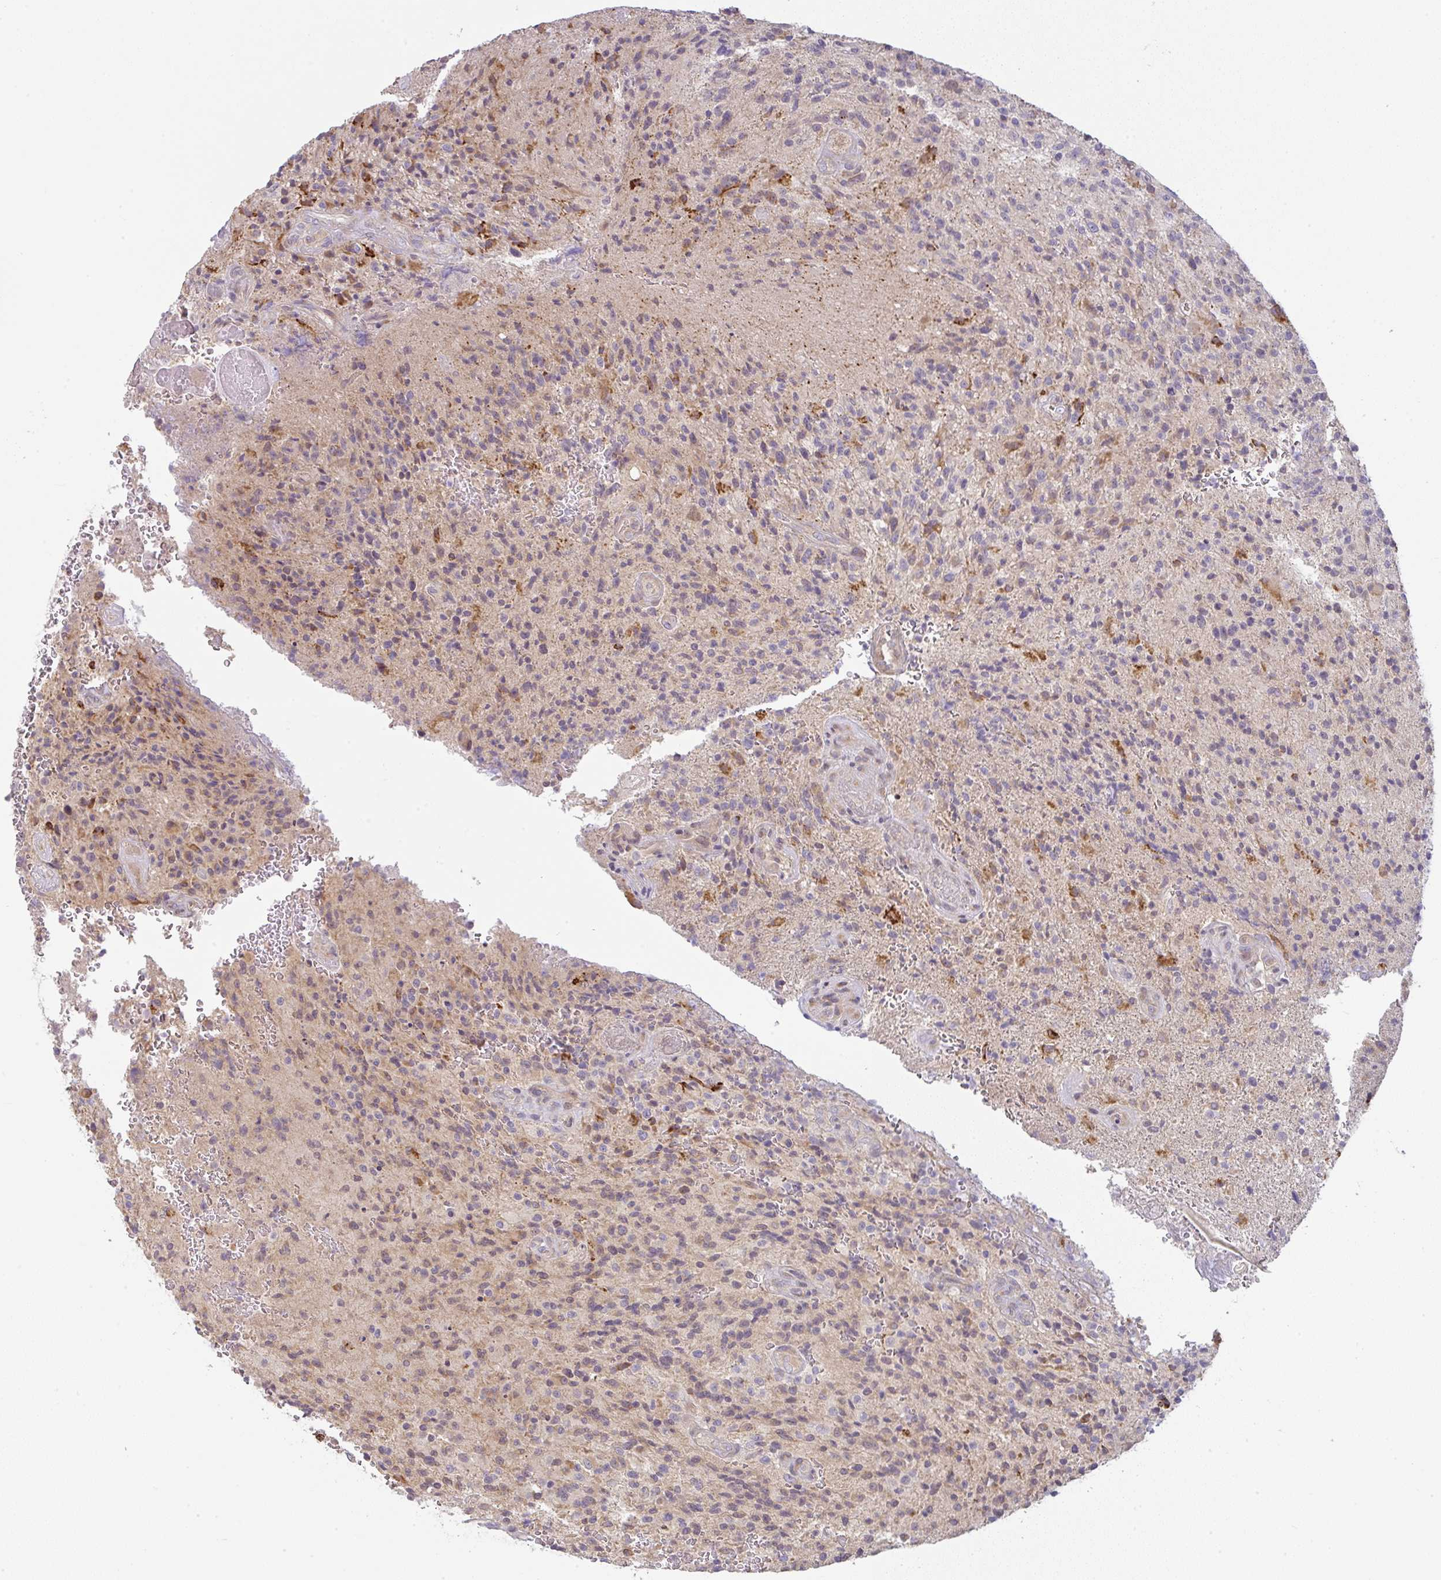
{"staining": {"intensity": "moderate", "quantity": "<25%", "location": "cytoplasmic/membranous"}, "tissue": "glioma", "cell_type": "Tumor cells", "image_type": "cancer", "snomed": [{"axis": "morphology", "description": "Normal tissue, NOS"}, {"axis": "morphology", "description": "Glioma, malignant, High grade"}, {"axis": "topography", "description": "Cerebral cortex"}], "caption": "Protein staining of malignant high-grade glioma tissue reveals moderate cytoplasmic/membranous expression in about <25% of tumor cells.", "gene": "MOB1A", "patient": {"sex": "male", "age": 56}}